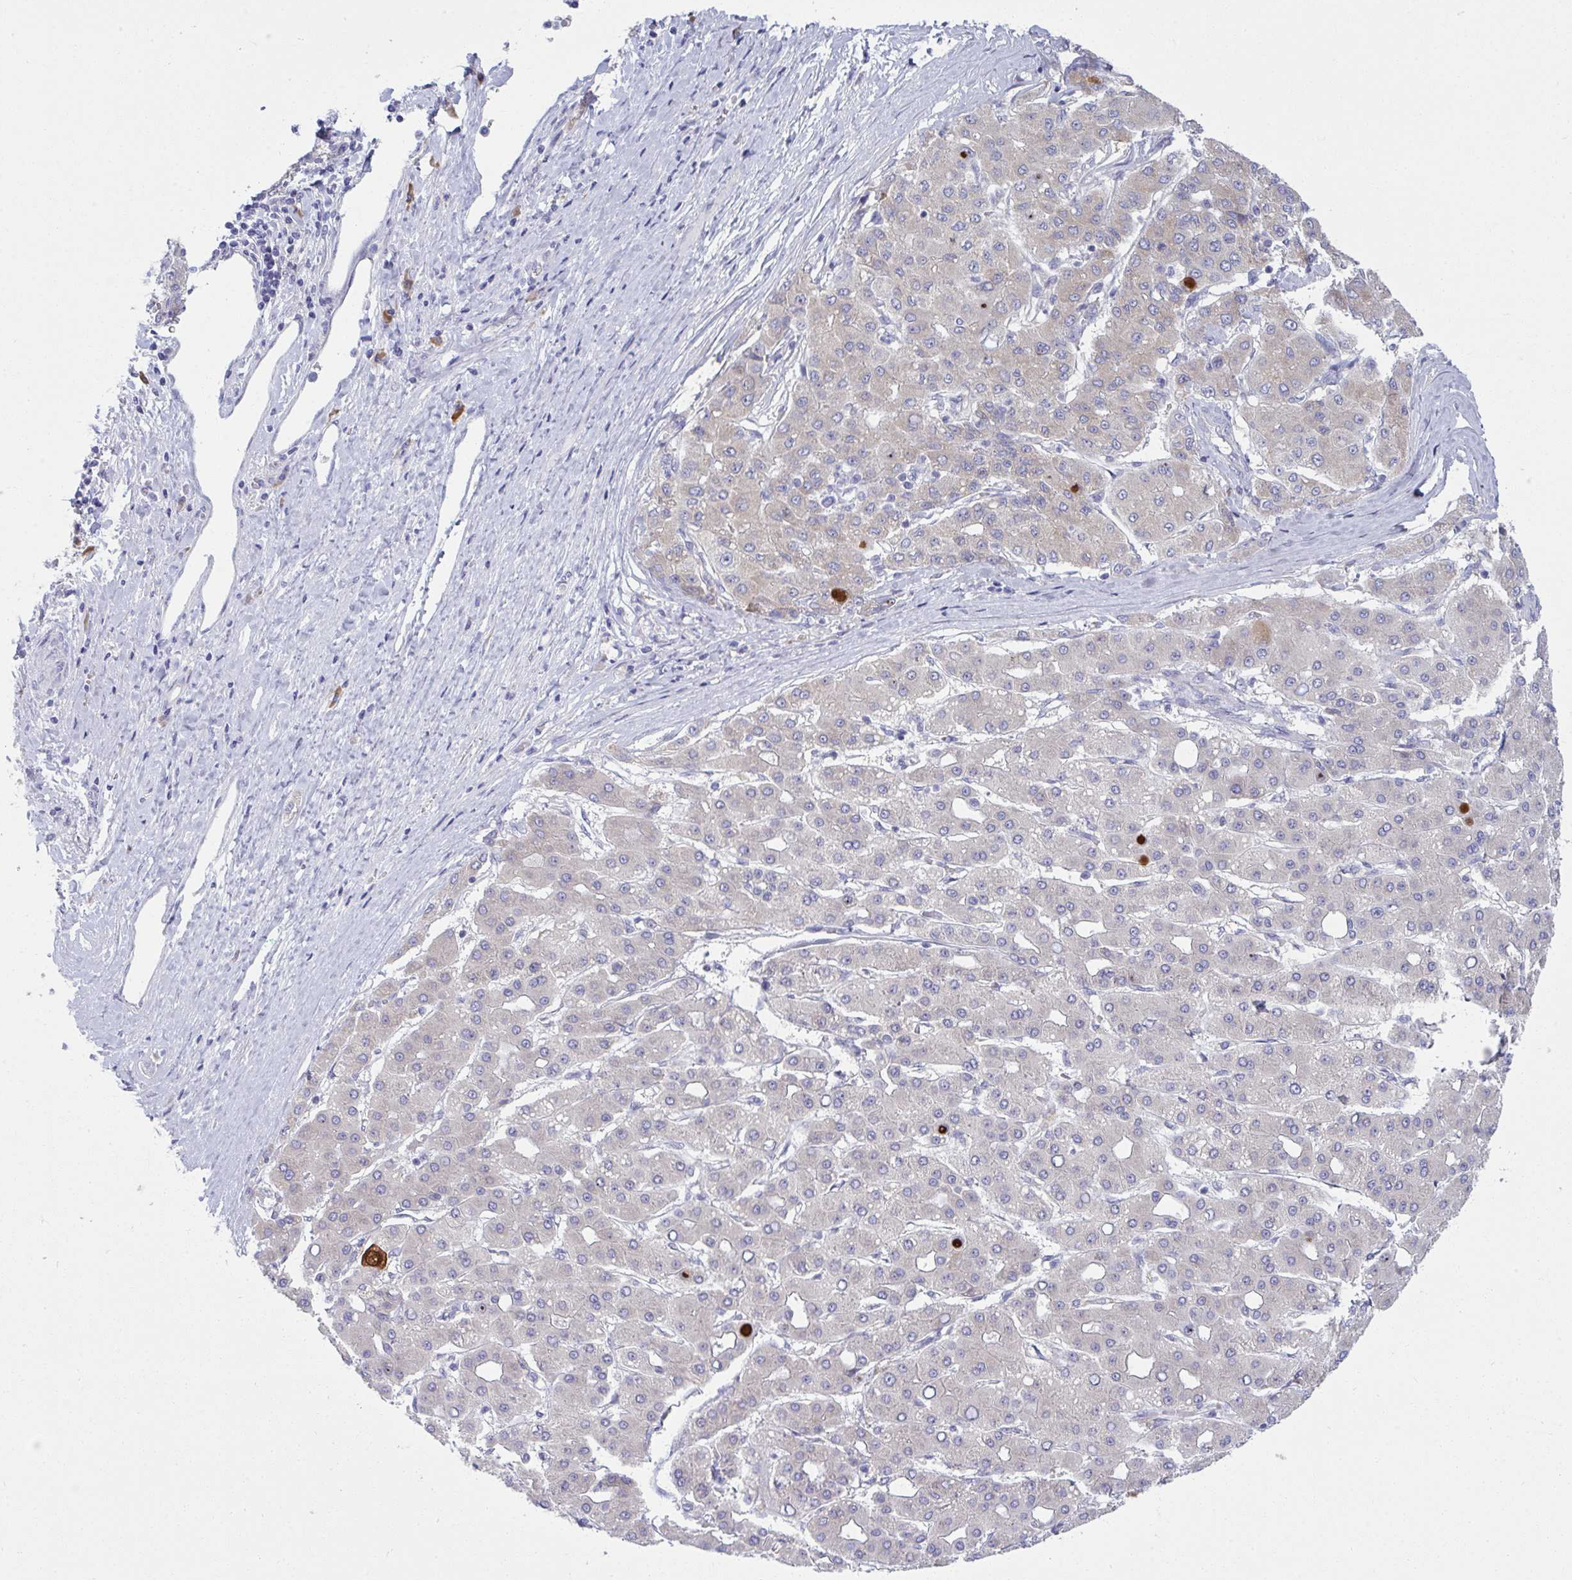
{"staining": {"intensity": "weak", "quantity": "<25%", "location": "cytoplasmic/membranous"}, "tissue": "liver cancer", "cell_type": "Tumor cells", "image_type": "cancer", "snomed": [{"axis": "morphology", "description": "Carcinoma, Hepatocellular, NOS"}, {"axis": "topography", "description": "Liver"}], "caption": "Hepatocellular carcinoma (liver) was stained to show a protein in brown. There is no significant staining in tumor cells.", "gene": "FASLG", "patient": {"sex": "male", "age": 65}}